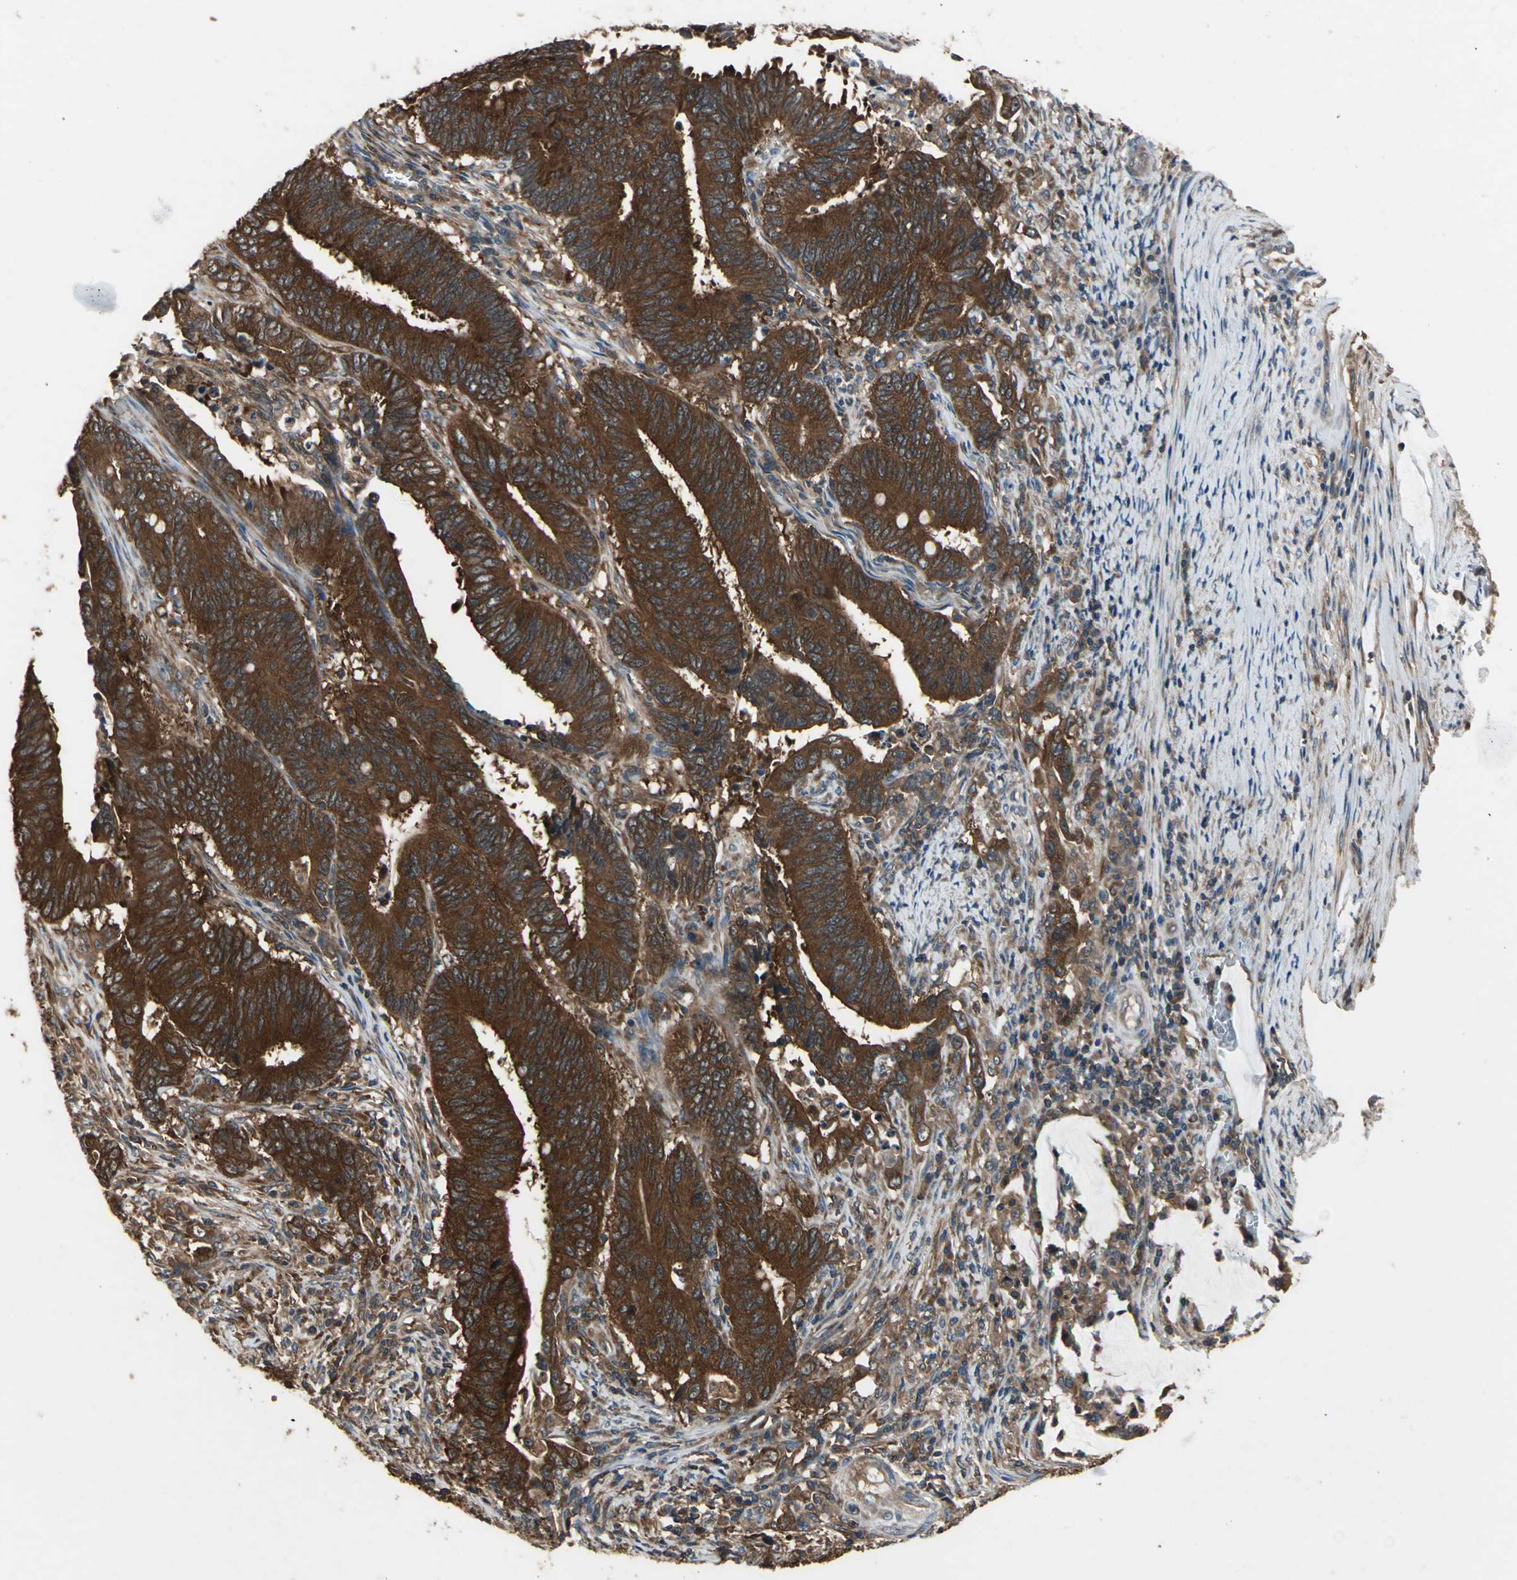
{"staining": {"intensity": "strong", "quantity": ">75%", "location": "cytoplasmic/membranous"}, "tissue": "colorectal cancer", "cell_type": "Tumor cells", "image_type": "cancer", "snomed": [{"axis": "morphology", "description": "Adenocarcinoma, NOS"}, {"axis": "topography", "description": "Colon"}], "caption": "High-magnification brightfield microscopy of colorectal cancer (adenocarcinoma) stained with DAB (3,3'-diaminobenzidine) (brown) and counterstained with hematoxylin (blue). tumor cells exhibit strong cytoplasmic/membranous staining is present in approximately>75% of cells.", "gene": "CAPN1", "patient": {"sex": "male", "age": 45}}